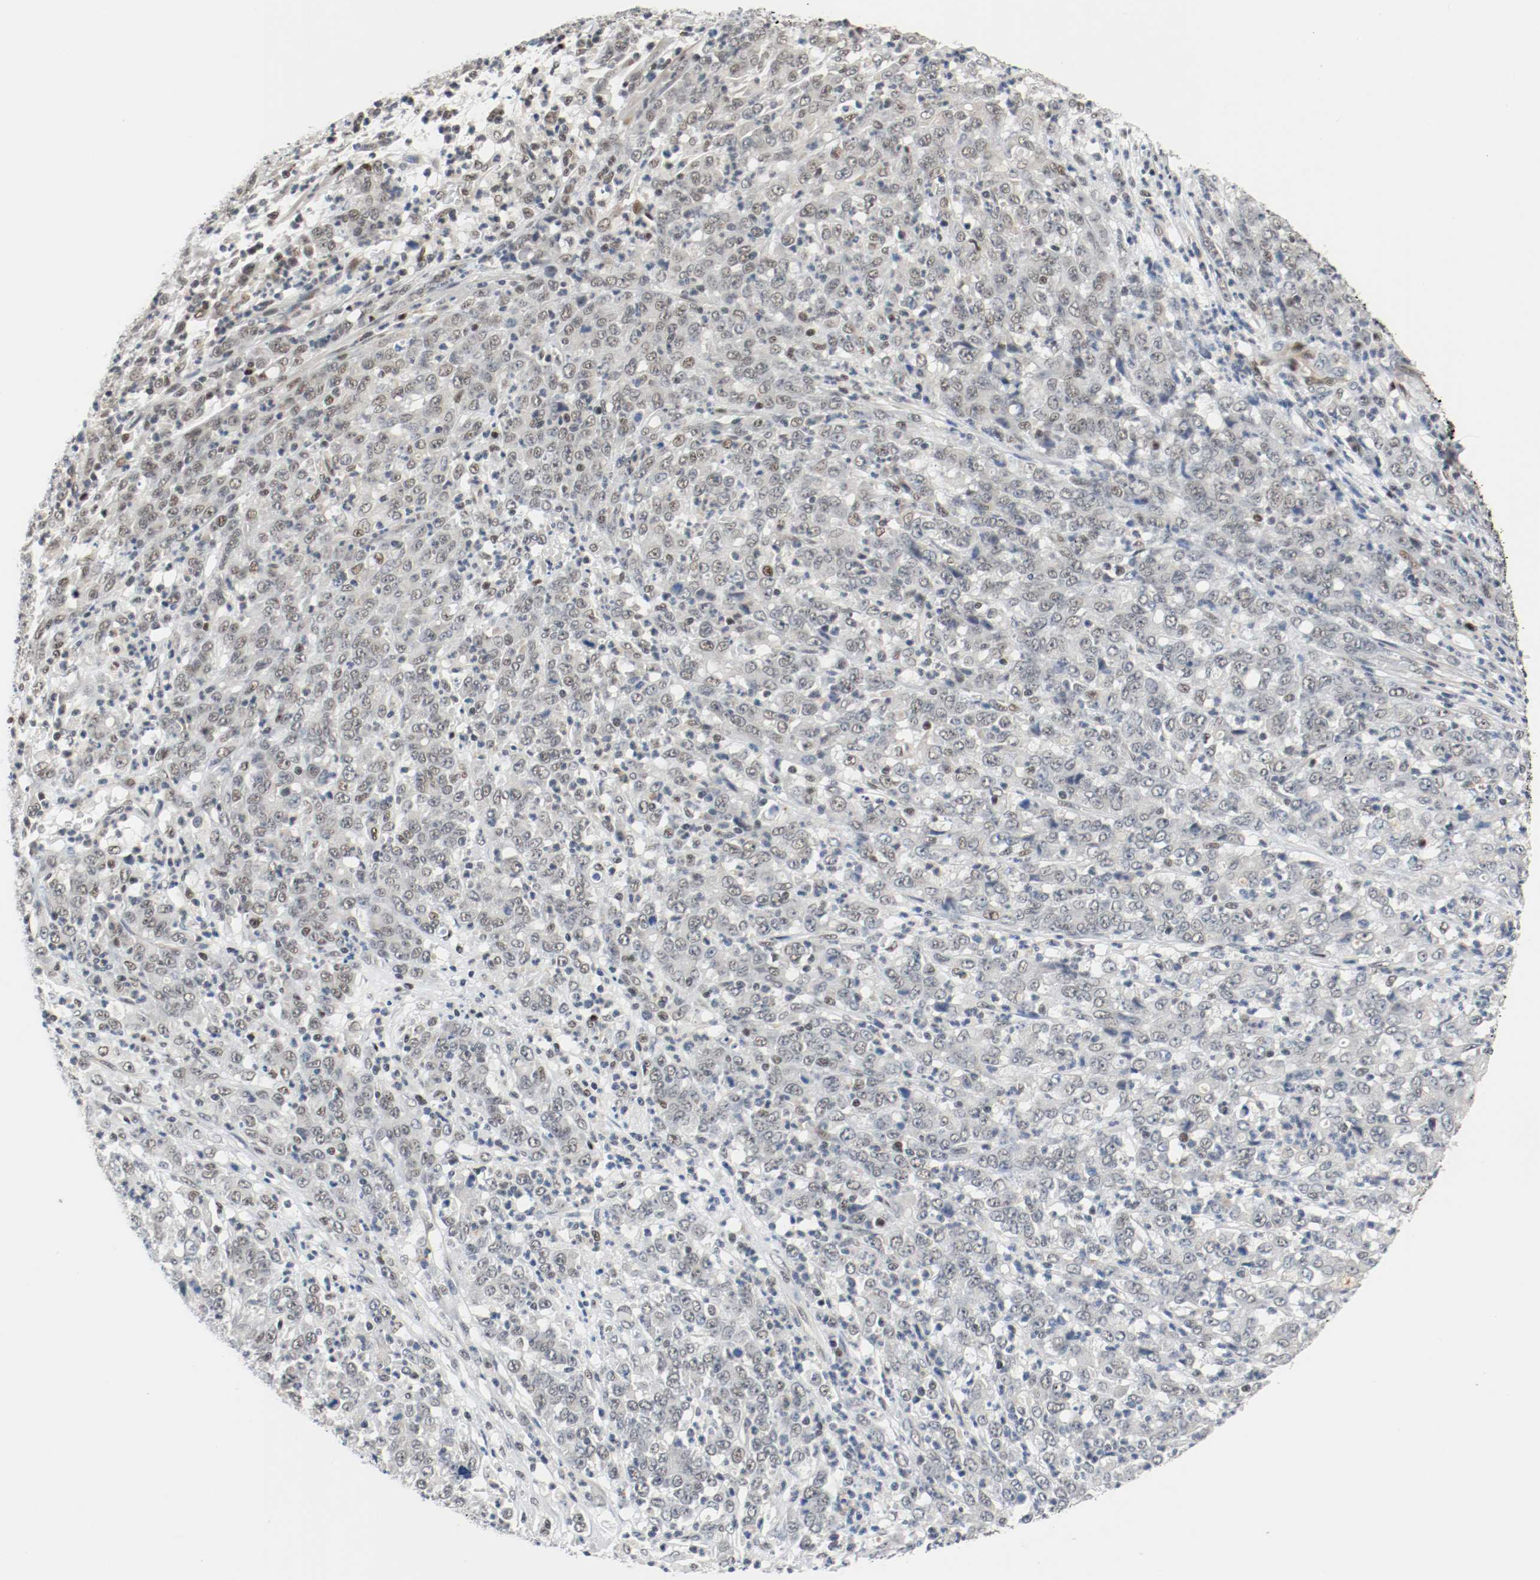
{"staining": {"intensity": "weak", "quantity": "<25%", "location": "nuclear"}, "tissue": "stomach cancer", "cell_type": "Tumor cells", "image_type": "cancer", "snomed": [{"axis": "morphology", "description": "Adenocarcinoma, NOS"}, {"axis": "topography", "description": "Stomach, lower"}], "caption": "A histopathology image of human stomach cancer (adenocarcinoma) is negative for staining in tumor cells.", "gene": "ASH1L", "patient": {"sex": "female", "age": 71}}